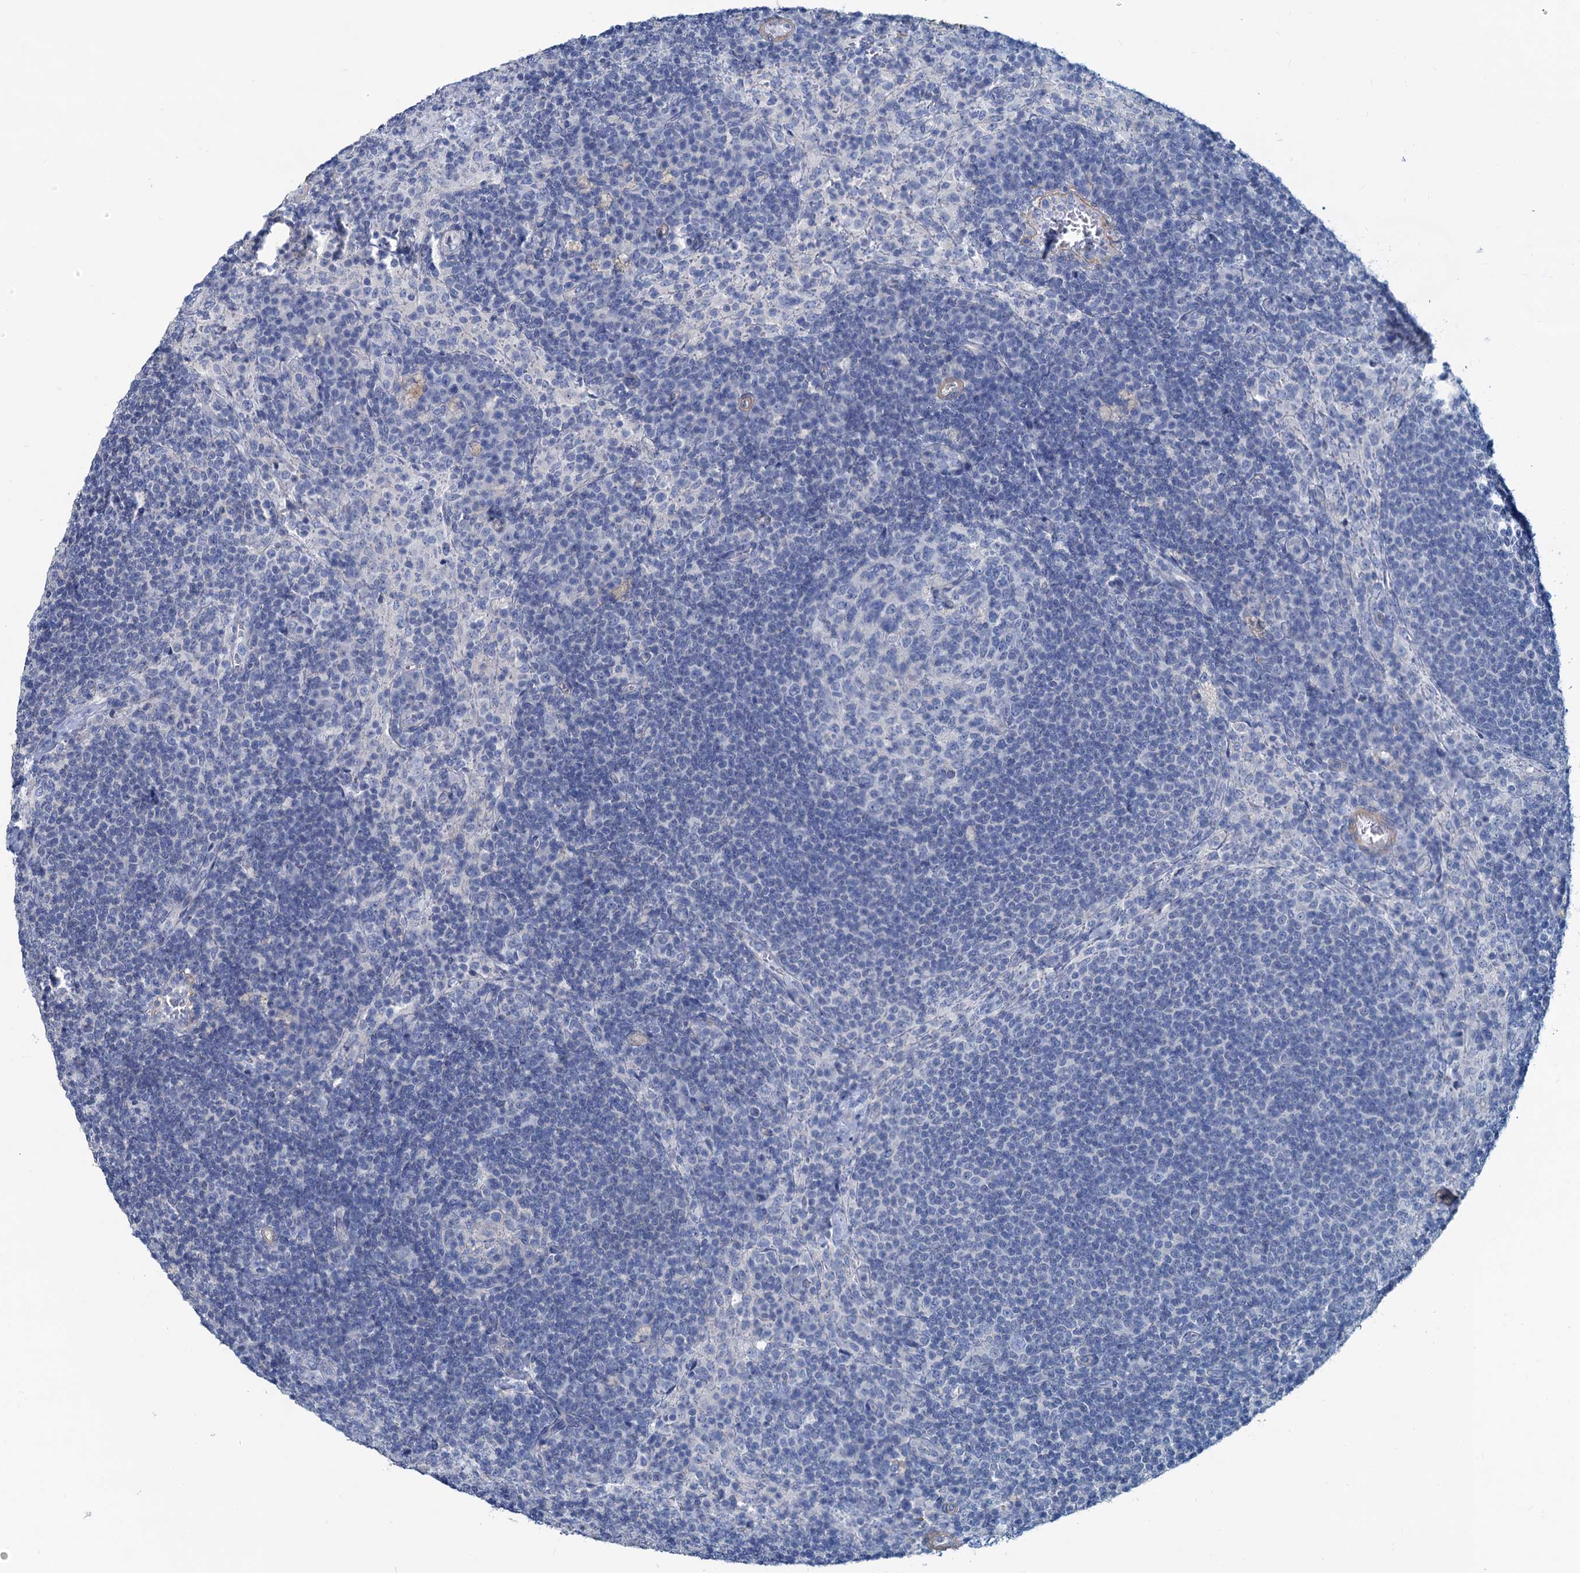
{"staining": {"intensity": "negative", "quantity": "none", "location": "none"}, "tissue": "lymph node", "cell_type": "Germinal center cells", "image_type": "normal", "snomed": [{"axis": "morphology", "description": "Normal tissue, NOS"}, {"axis": "topography", "description": "Lymph node"}], "caption": "Protein analysis of unremarkable lymph node shows no significant staining in germinal center cells.", "gene": "SLC1A3", "patient": {"sex": "female", "age": 70}}